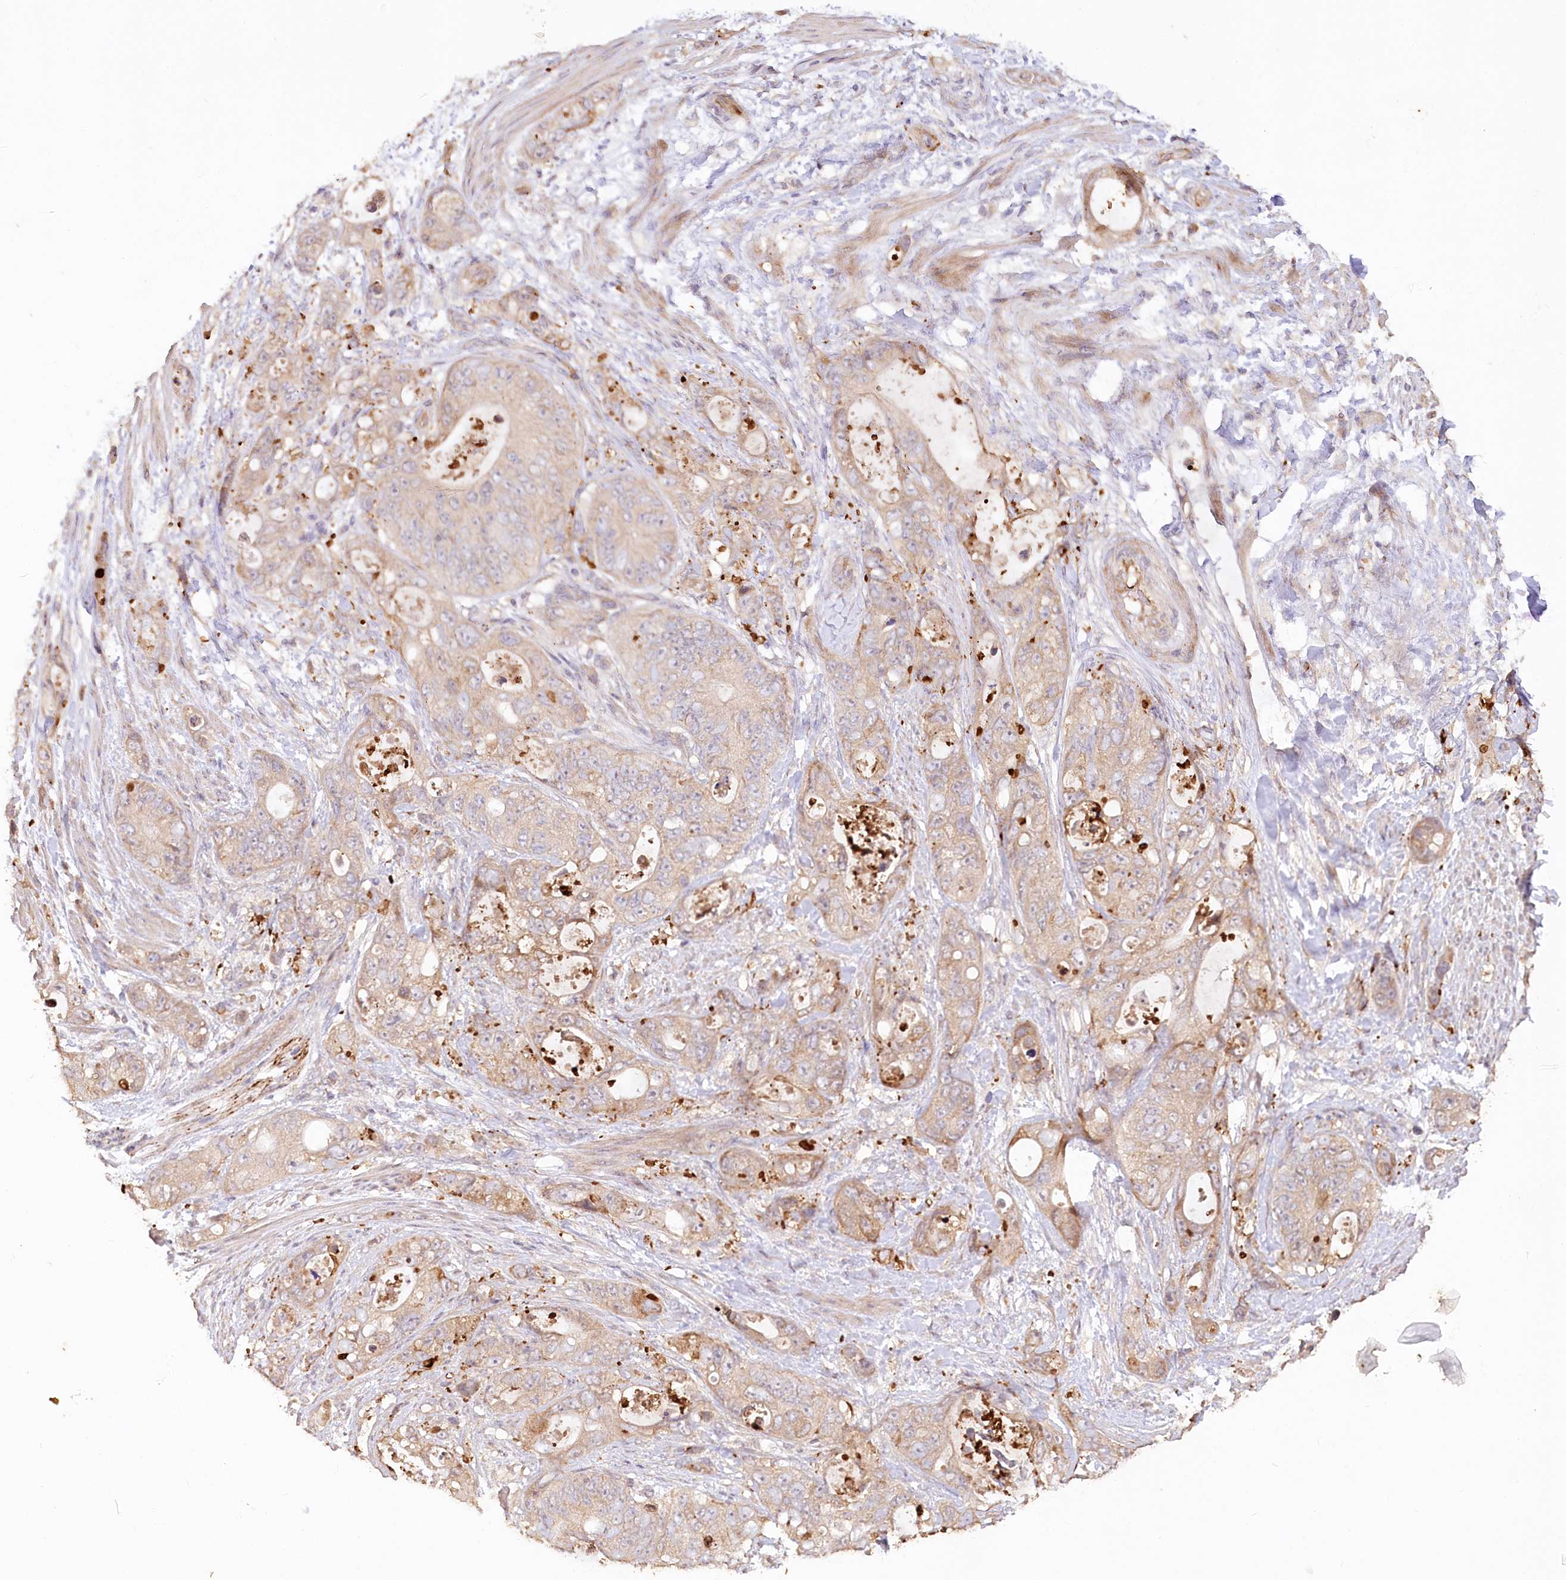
{"staining": {"intensity": "weak", "quantity": "25%-75%", "location": "cytoplasmic/membranous"}, "tissue": "stomach cancer", "cell_type": "Tumor cells", "image_type": "cancer", "snomed": [{"axis": "morphology", "description": "Adenocarcinoma, NOS"}, {"axis": "topography", "description": "Stomach"}], "caption": "Immunohistochemical staining of stomach cancer reveals low levels of weak cytoplasmic/membranous staining in about 25%-75% of tumor cells. The staining was performed using DAB to visualize the protein expression in brown, while the nuclei were stained in blue with hematoxylin (Magnification: 20x).", "gene": "IRAK1BP1", "patient": {"sex": "female", "age": 89}}